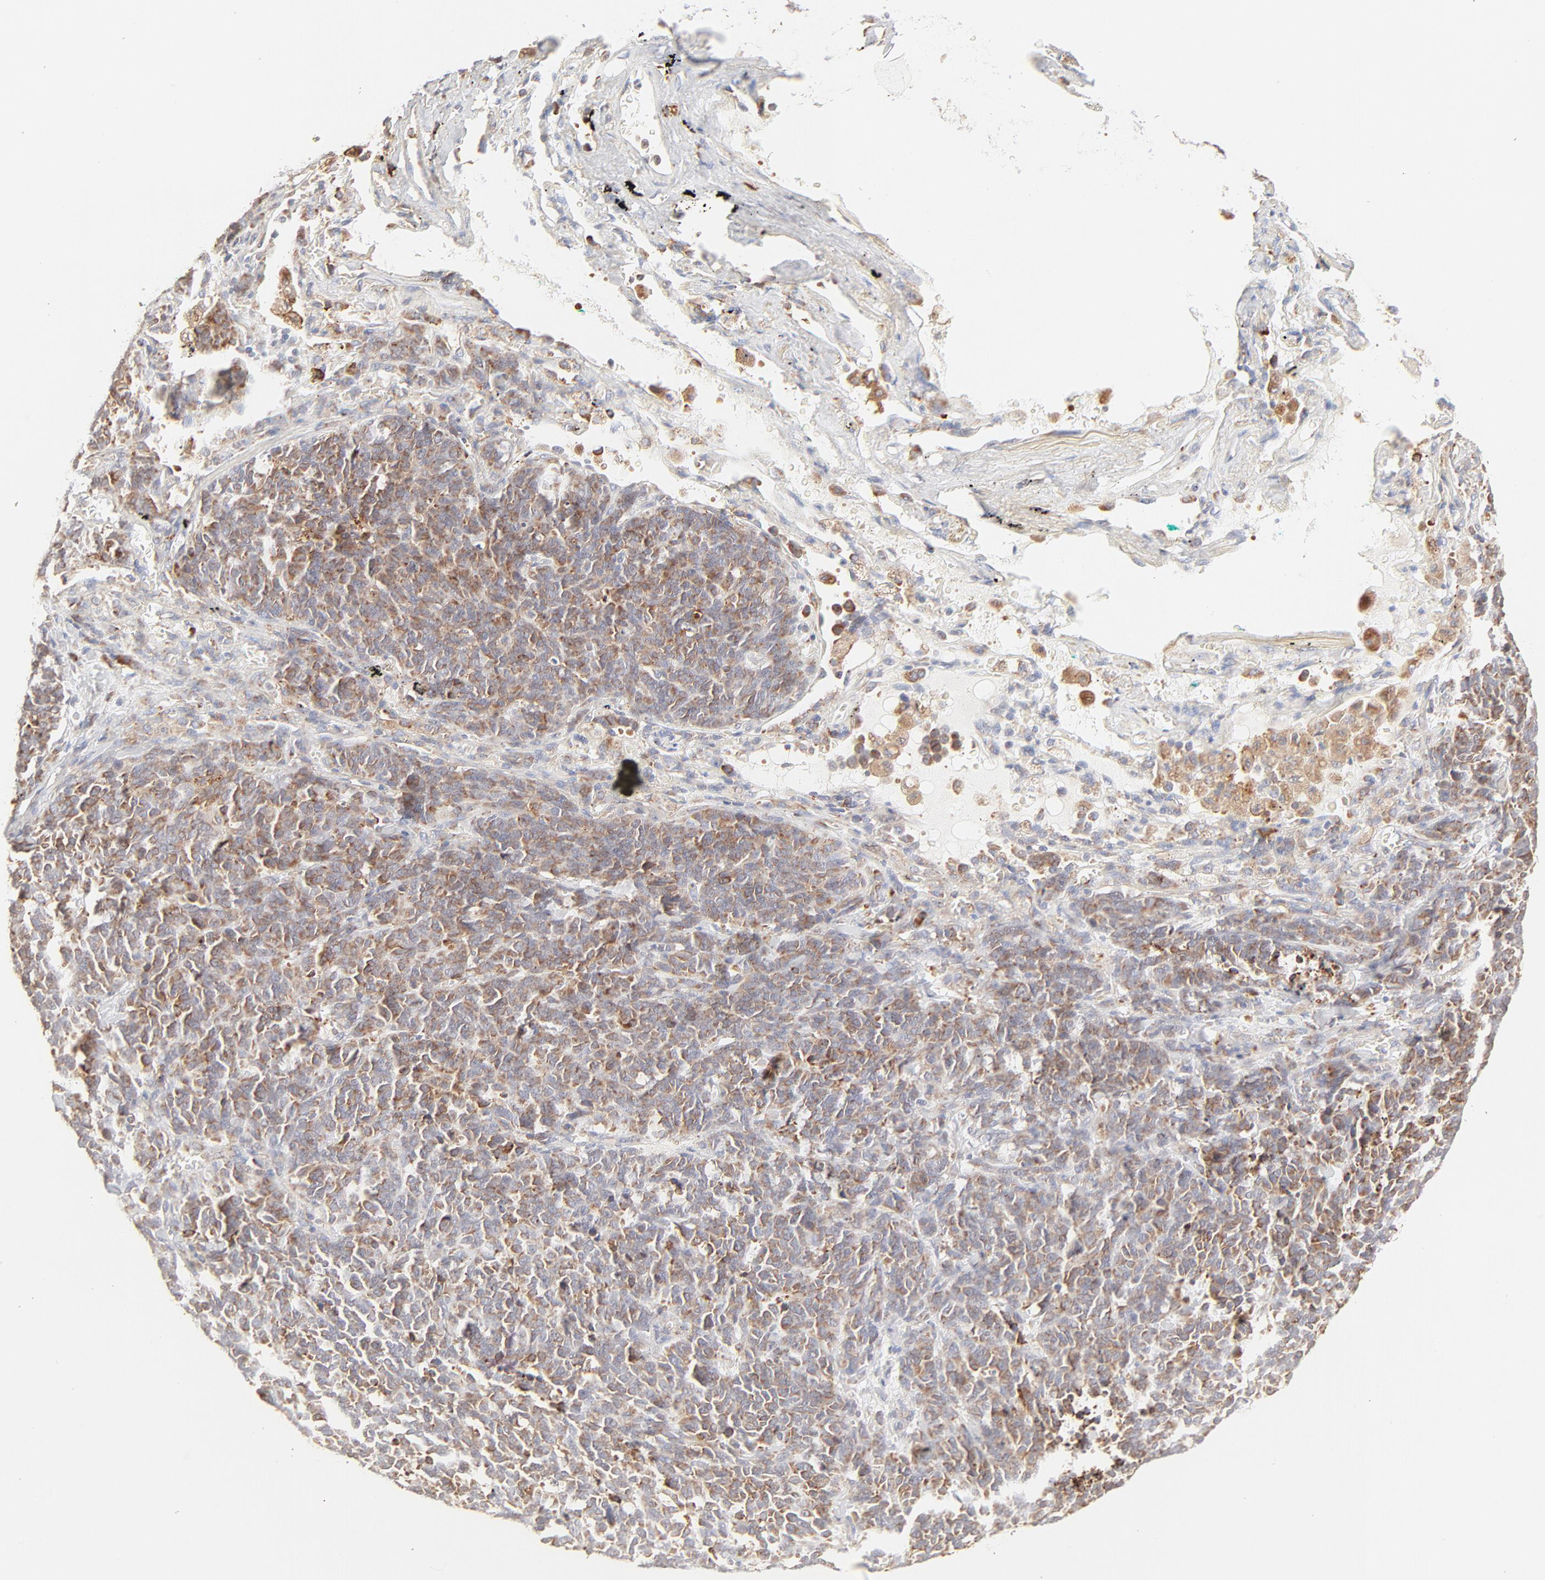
{"staining": {"intensity": "moderate", "quantity": ">75%", "location": "cytoplasmic/membranous"}, "tissue": "lung cancer", "cell_type": "Tumor cells", "image_type": "cancer", "snomed": [{"axis": "morphology", "description": "Neoplasm, malignant, NOS"}, {"axis": "topography", "description": "Lung"}], "caption": "Immunohistochemical staining of lung cancer (neoplasm (malignant)) displays moderate cytoplasmic/membranous protein staining in approximately >75% of tumor cells.", "gene": "PARP12", "patient": {"sex": "female", "age": 58}}